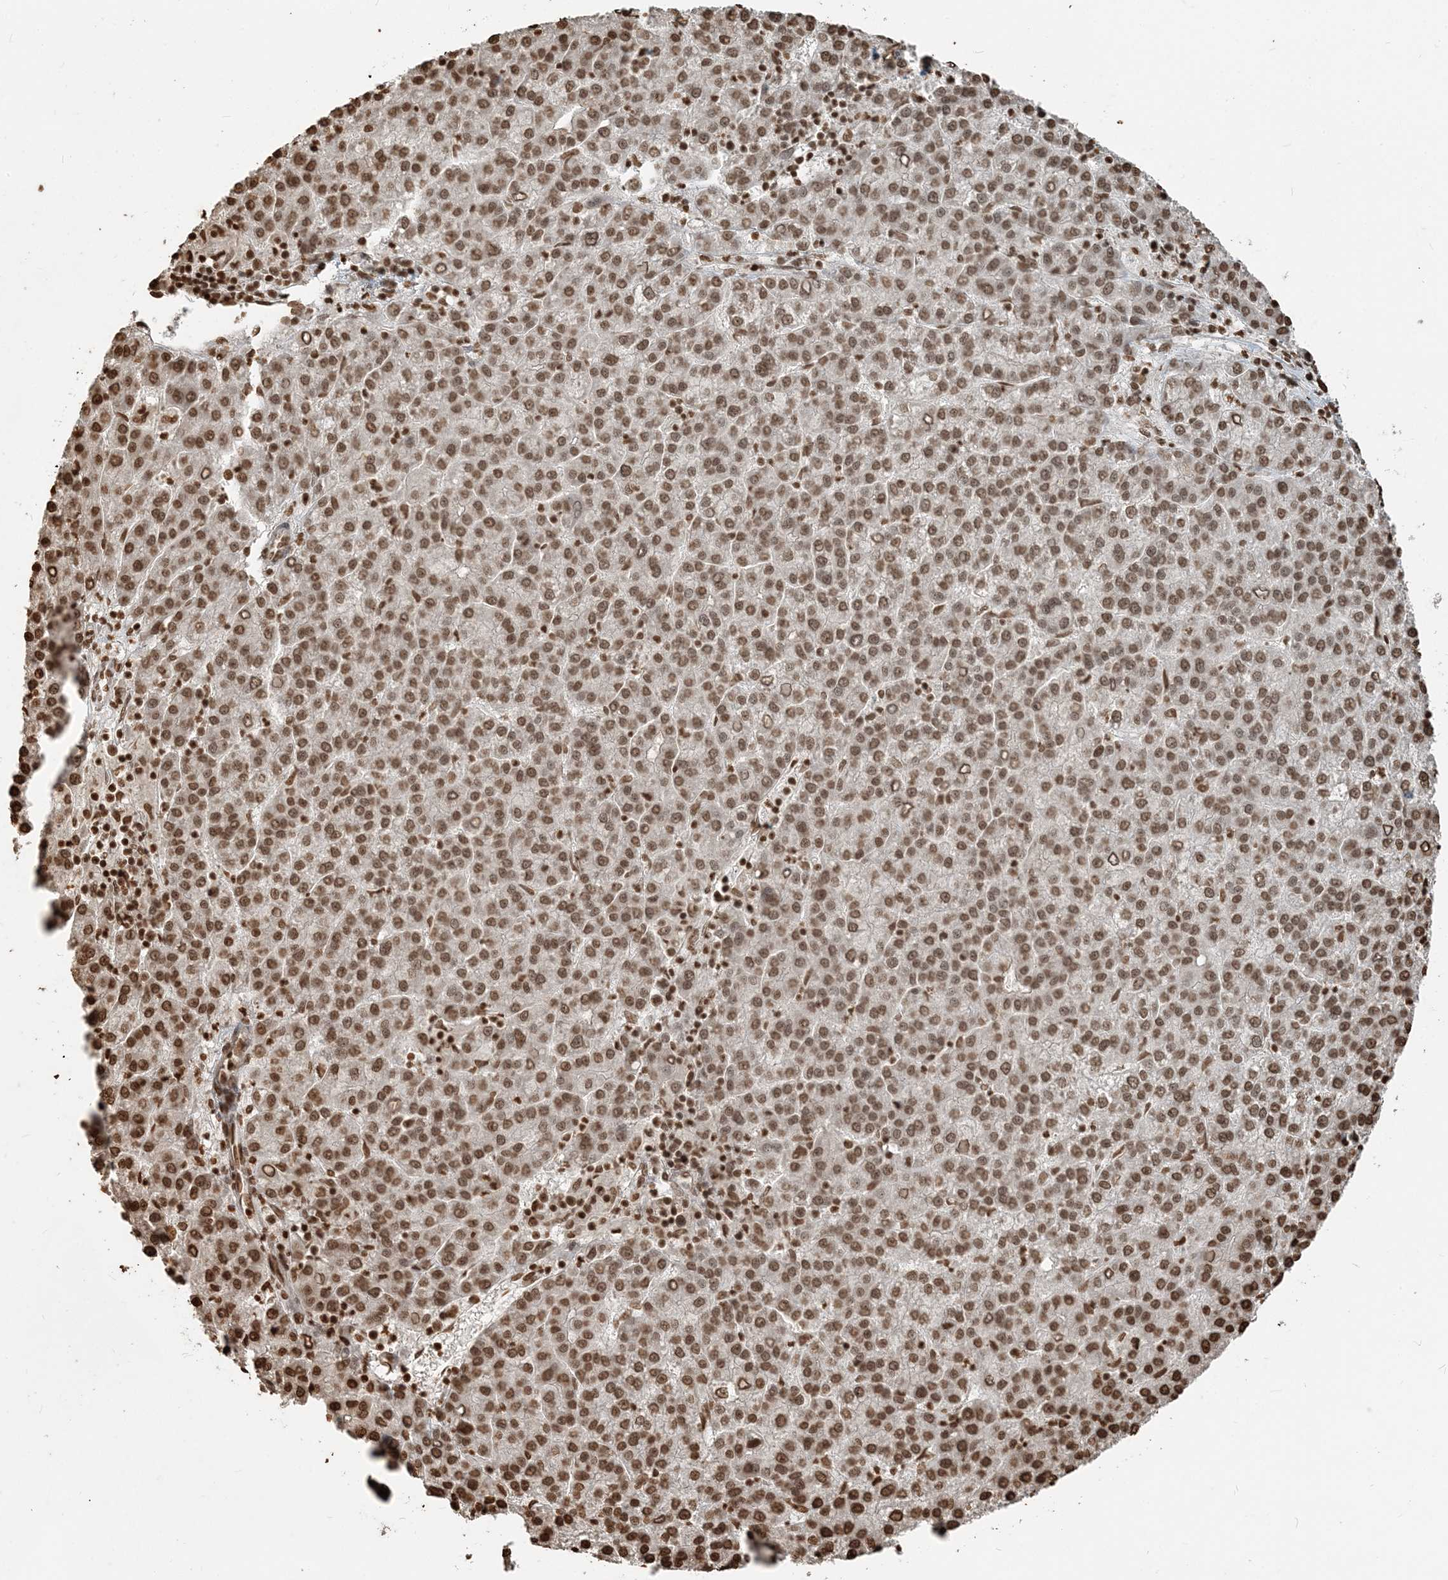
{"staining": {"intensity": "moderate", "quantity": ">75%", "location": "nuclear"}, "tissue": "liver cancer", "cell_type": "Tumor cells", "image_type": "cancer", "snomed": [{"axis": "morphology", "description": "Carcinoma, Hepatocellular, NOS"}, {"axis": "topography", "description": "Liver"}], "caption": "IHC (DAB (3,3'-diaminobenzidine)) staining of liver hepatocellular carcinoma displays moderate nuclear protein positivity in about >75% of tumor cells.", "gene": "H3-3B", "patient": {"sex": "female", "age": 58}}